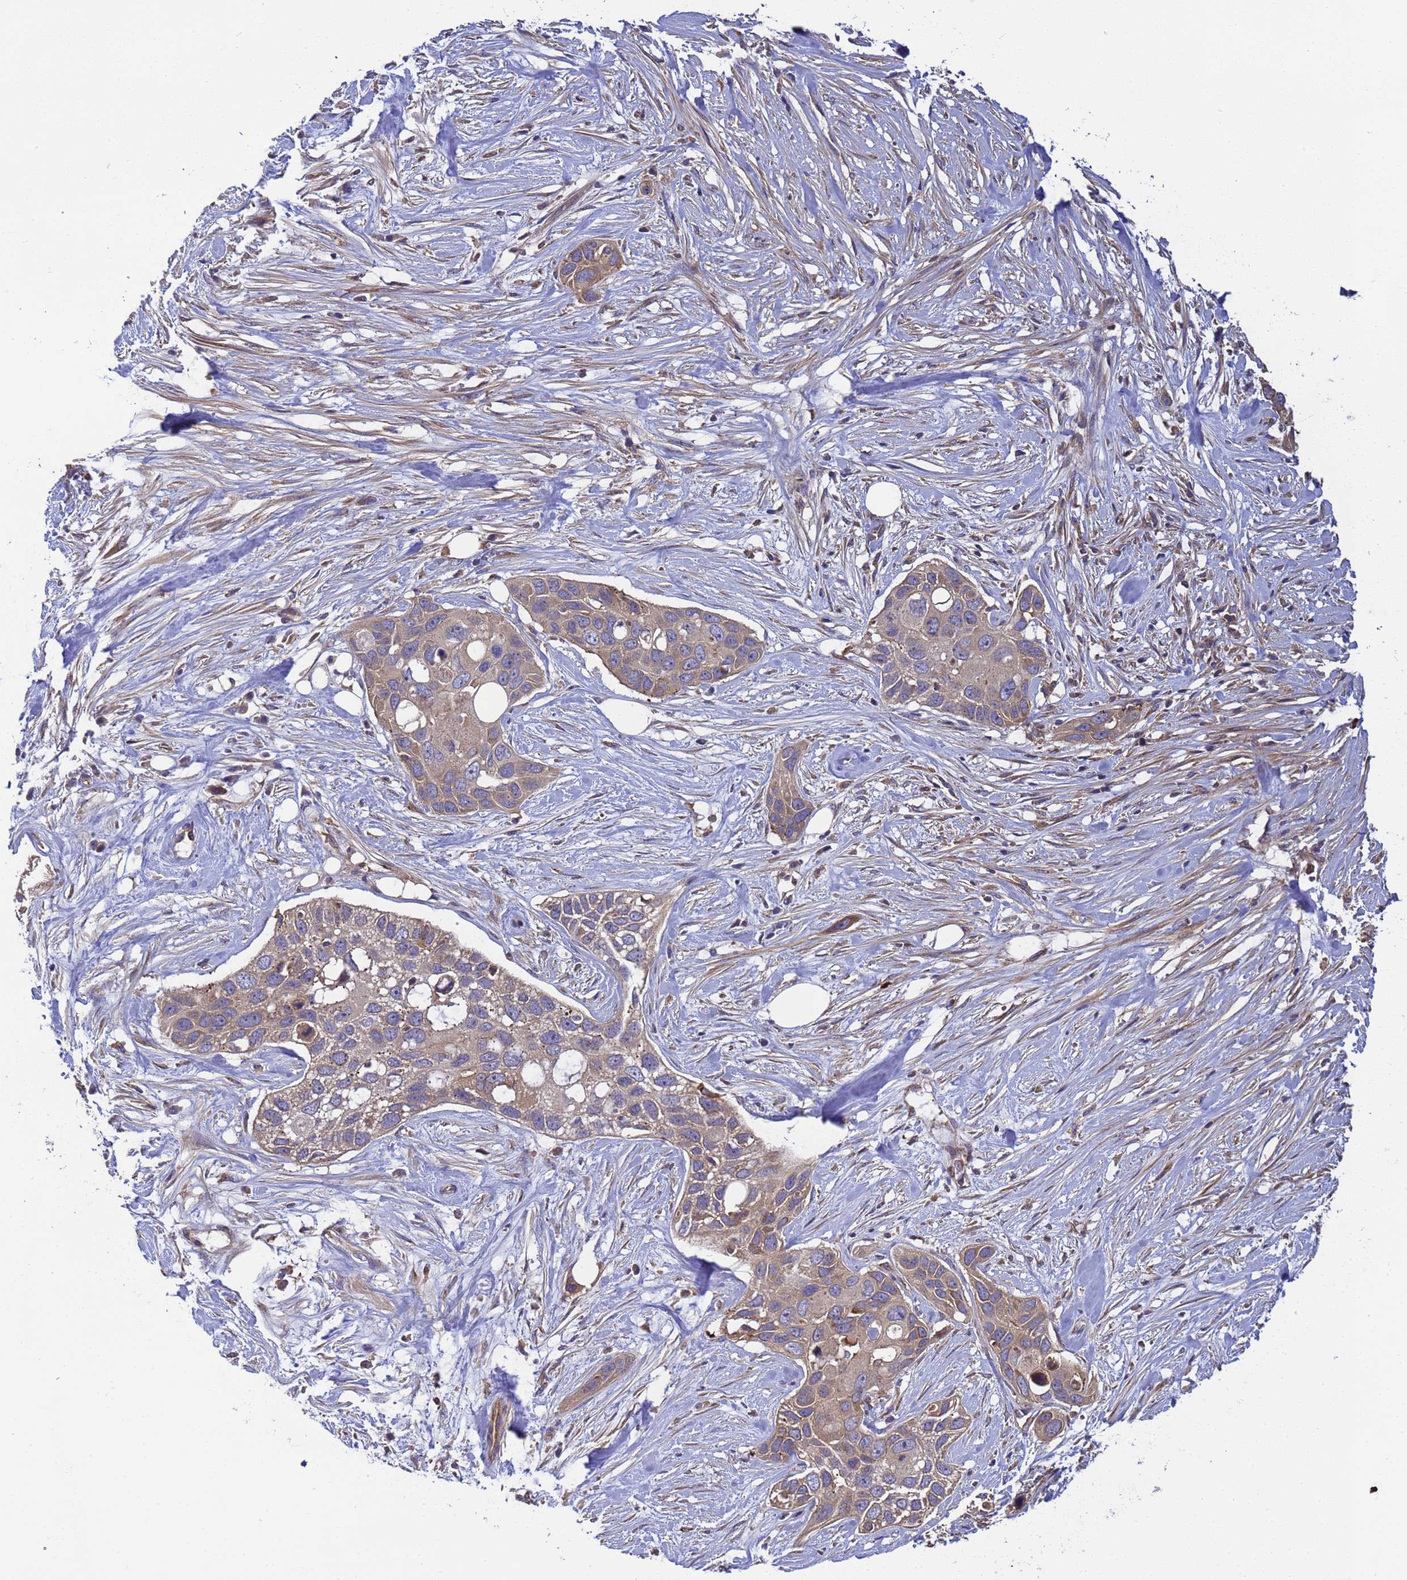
{"staining": {"intensity": "weak", "quantity": ">75%", "location": "cytoplasmic/membranous"}, "tissue": "pancreatic cancer", "cell_type": "Tumor cells", "image_type": "cancer", "snomed": [{"axis": "morphology", "description": "Adenocarcinoma, NOS"}, {"axis": "topography", "description": "Pancreas"}], "caption": "Human pancreatic cancer stained with a brown dye displays weak cytoplasmic/membranous positive staining in about >75% of tumor cells.", "gene": "BECN1", "patient": {"sex": "female", "age": 60}}